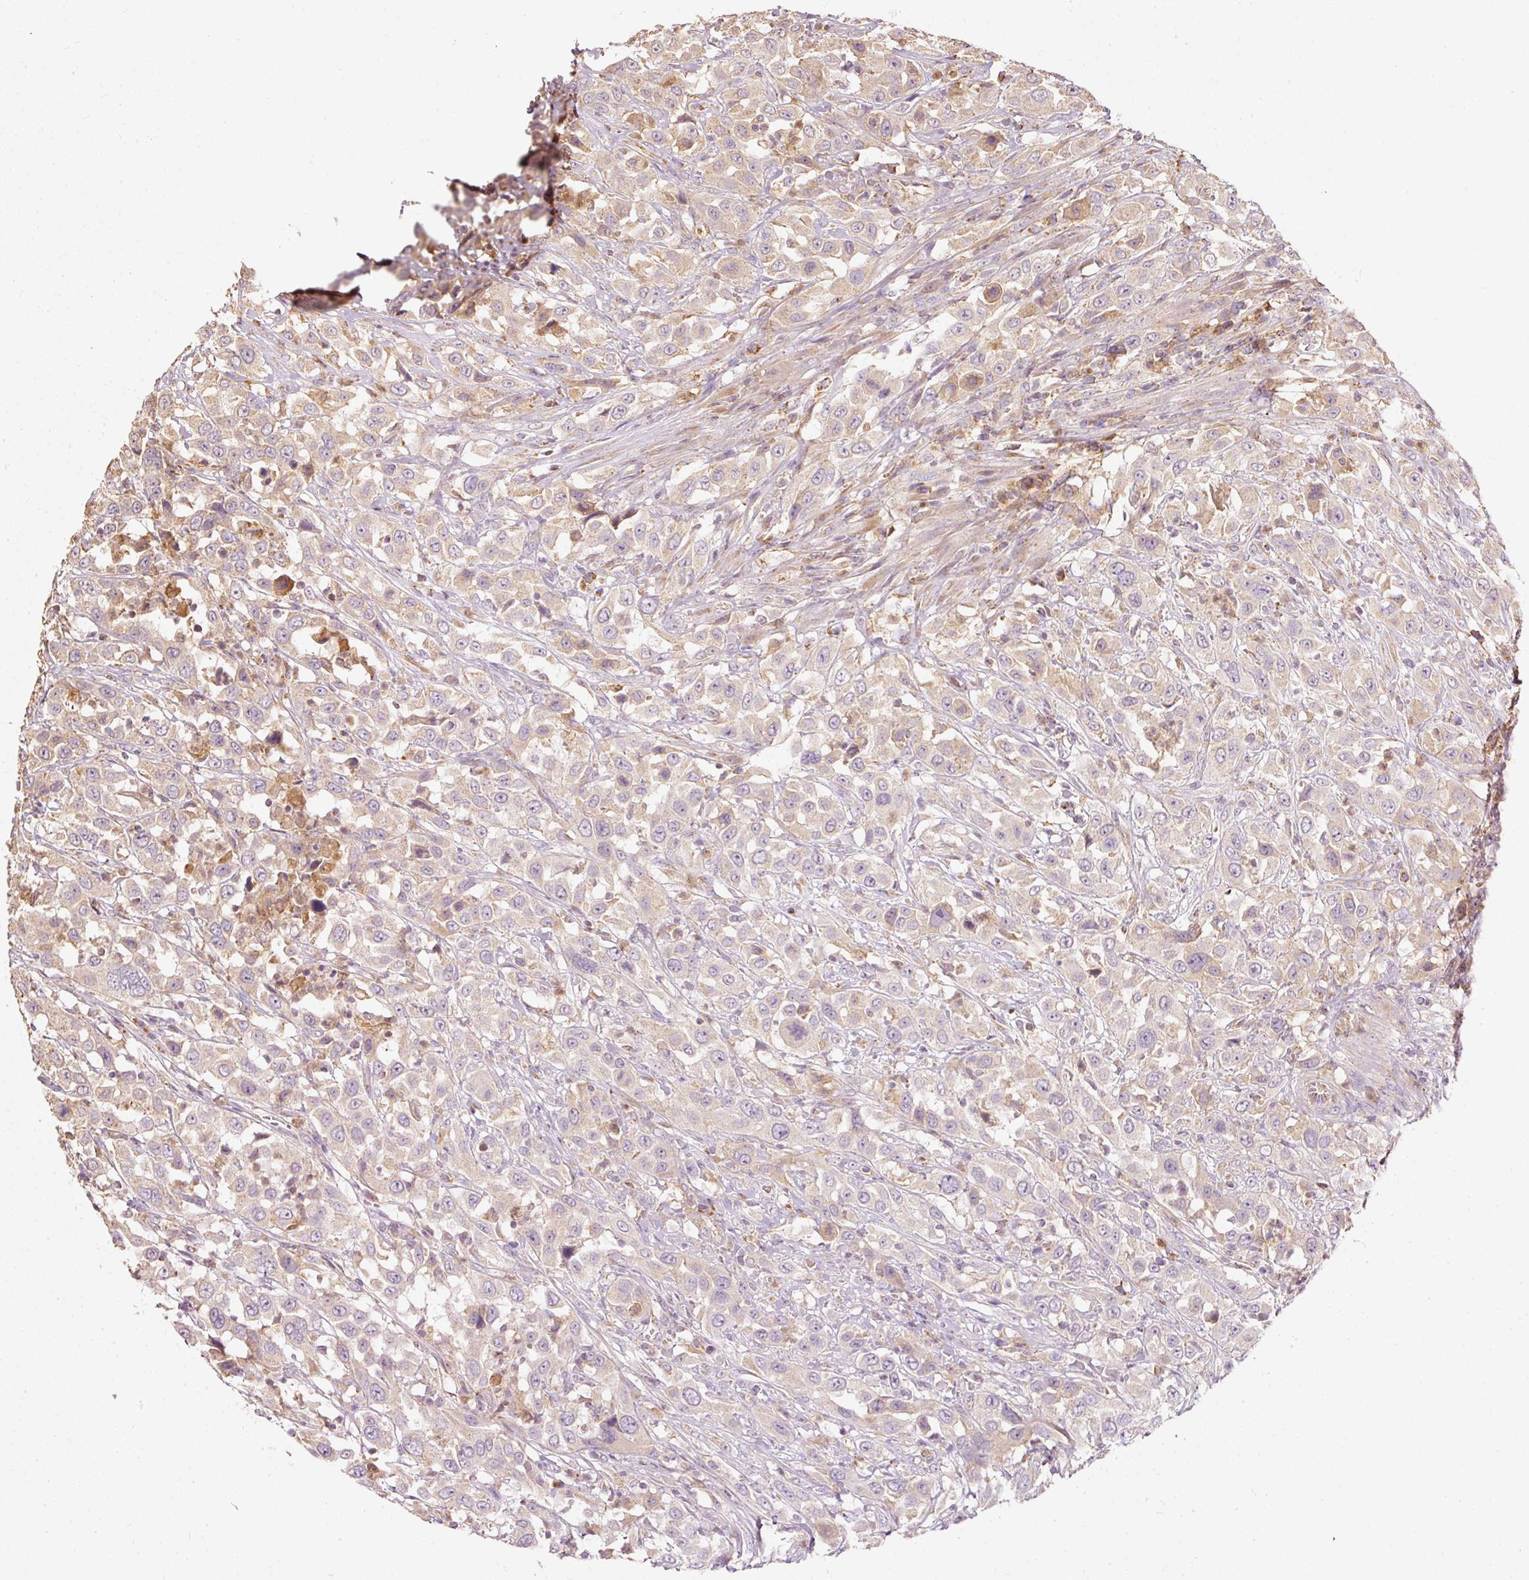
{"staining": {"intensity": "negative", "quantity": "none", "location": "none"}, "tissue": "urothelial cancer", "cell_type": "Tumor cells", "image_type": "cancer", "snomed": [{"axis": "morphology", "description": "Urothelial carcinoma, High grade"}, {"axis": "topography", "description": "Urinary bladder"}], "caption": "Tumor cells show no significant protein expression in urothelial cancer. Brightfield microscopy of immunohistochemistry stained with DAB (3,3'-diaminobenzidine) (brown) and hematoxylin (blue), captured at high magnification.", "gene": "PSENEN", "patient": {"sex": "male", "age": 61}}